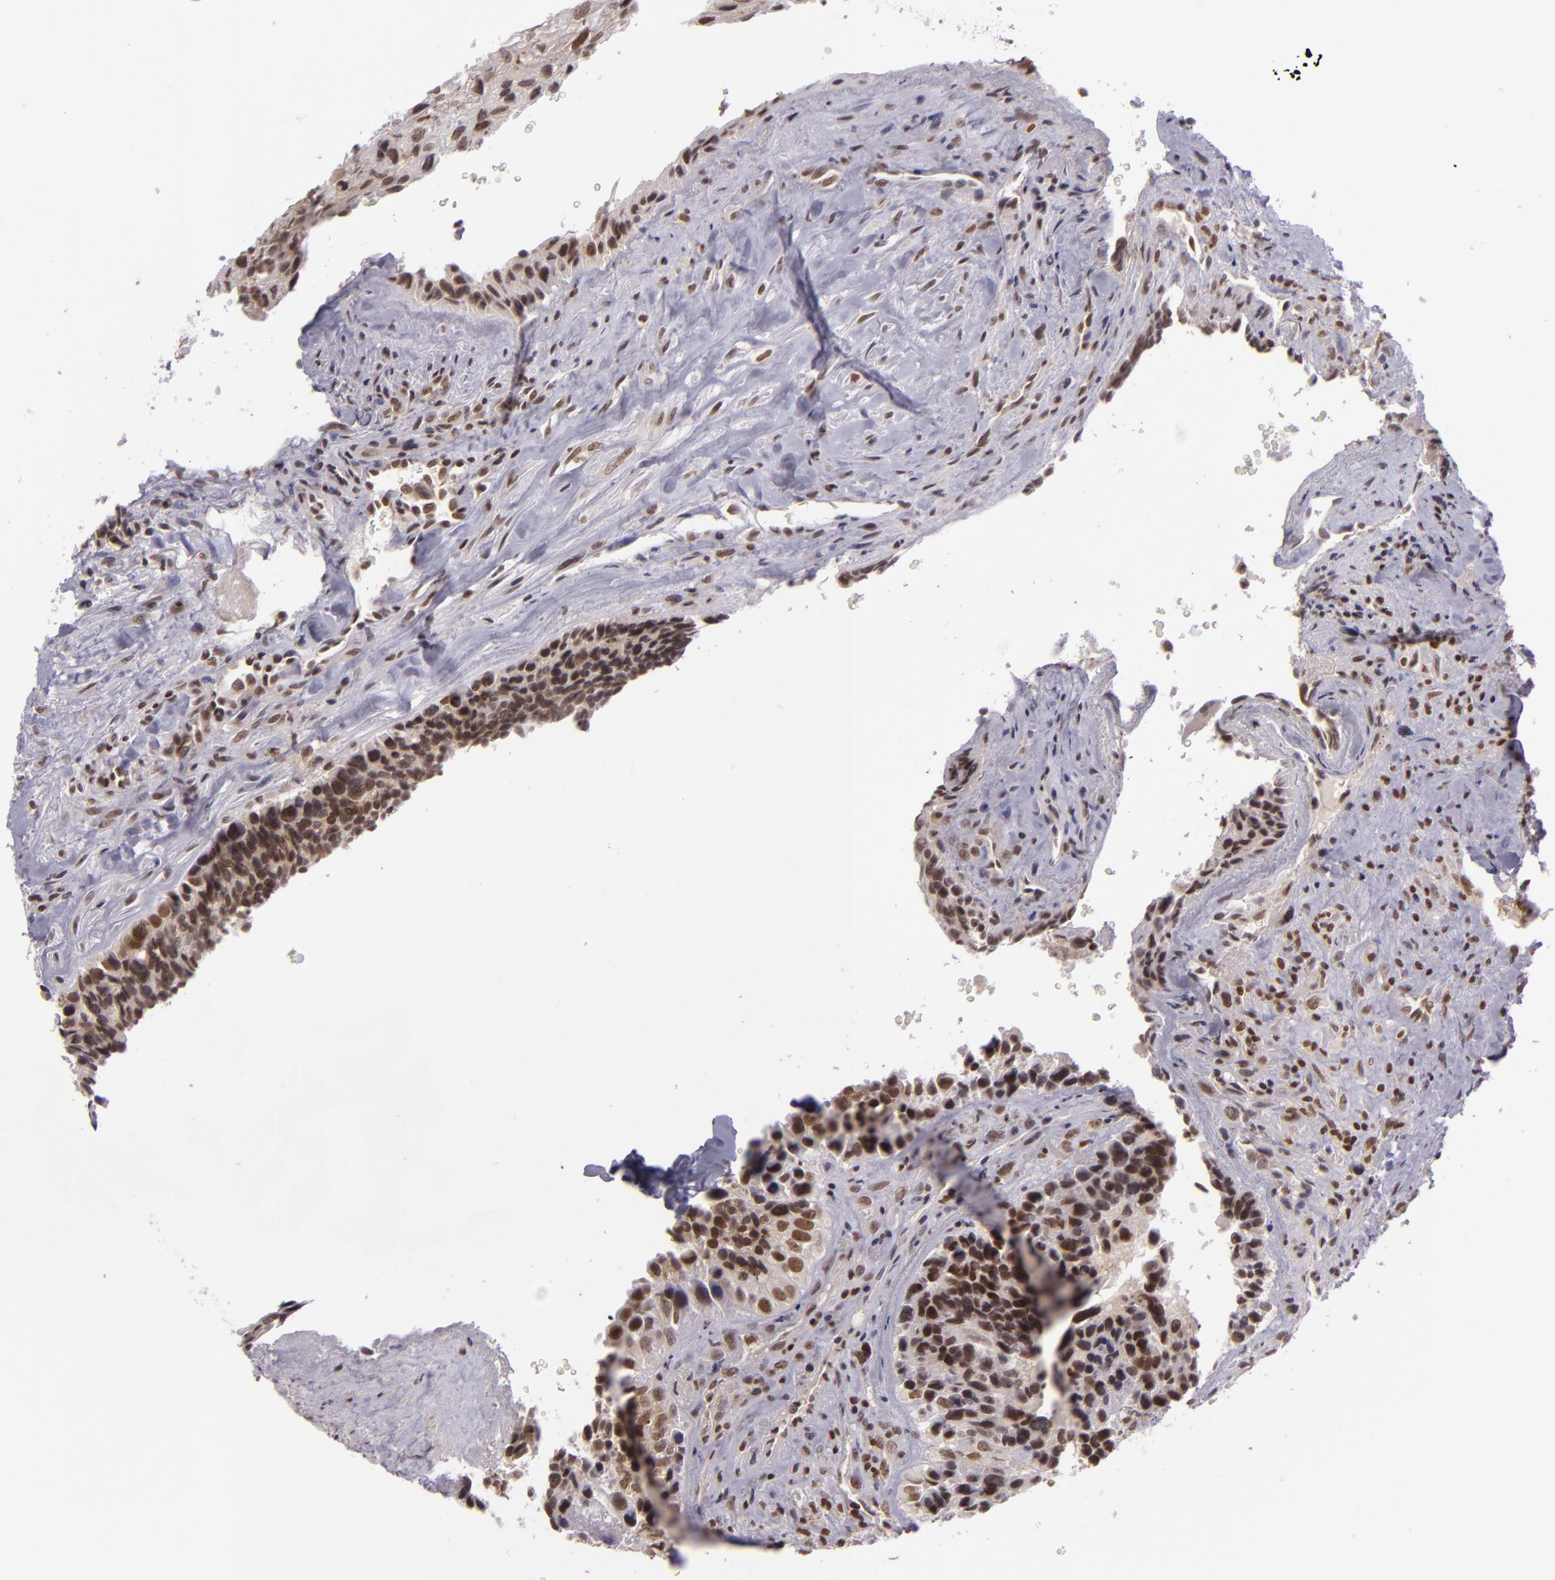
{"staining": {"intensity": "moderate", "quantity": ">75%", "location": "nuclear"}, "tissue": "breast cancer", "cell_type": "Tumor cells", "image_type": "cancer", "snomed": [{"axis": "morphology", "description": "Neoplasm, malignant, NOS"}, {"axis": "topography", "description": "Breast"}], "caption": "Breast malignant neoplasm was stained to show a protein in brown. There is medium levels of moderate nuclear staining in about >75% of tumor cells. The staining was performed using DAB (3,3'-diaminobenzidine) to visualize the protein expression in brown, while the nuclei were stained in blue with hematoxylin (Magnification: 20x).", "gene": "ZFX", "patient": {"sex": "female", "age": 50}}